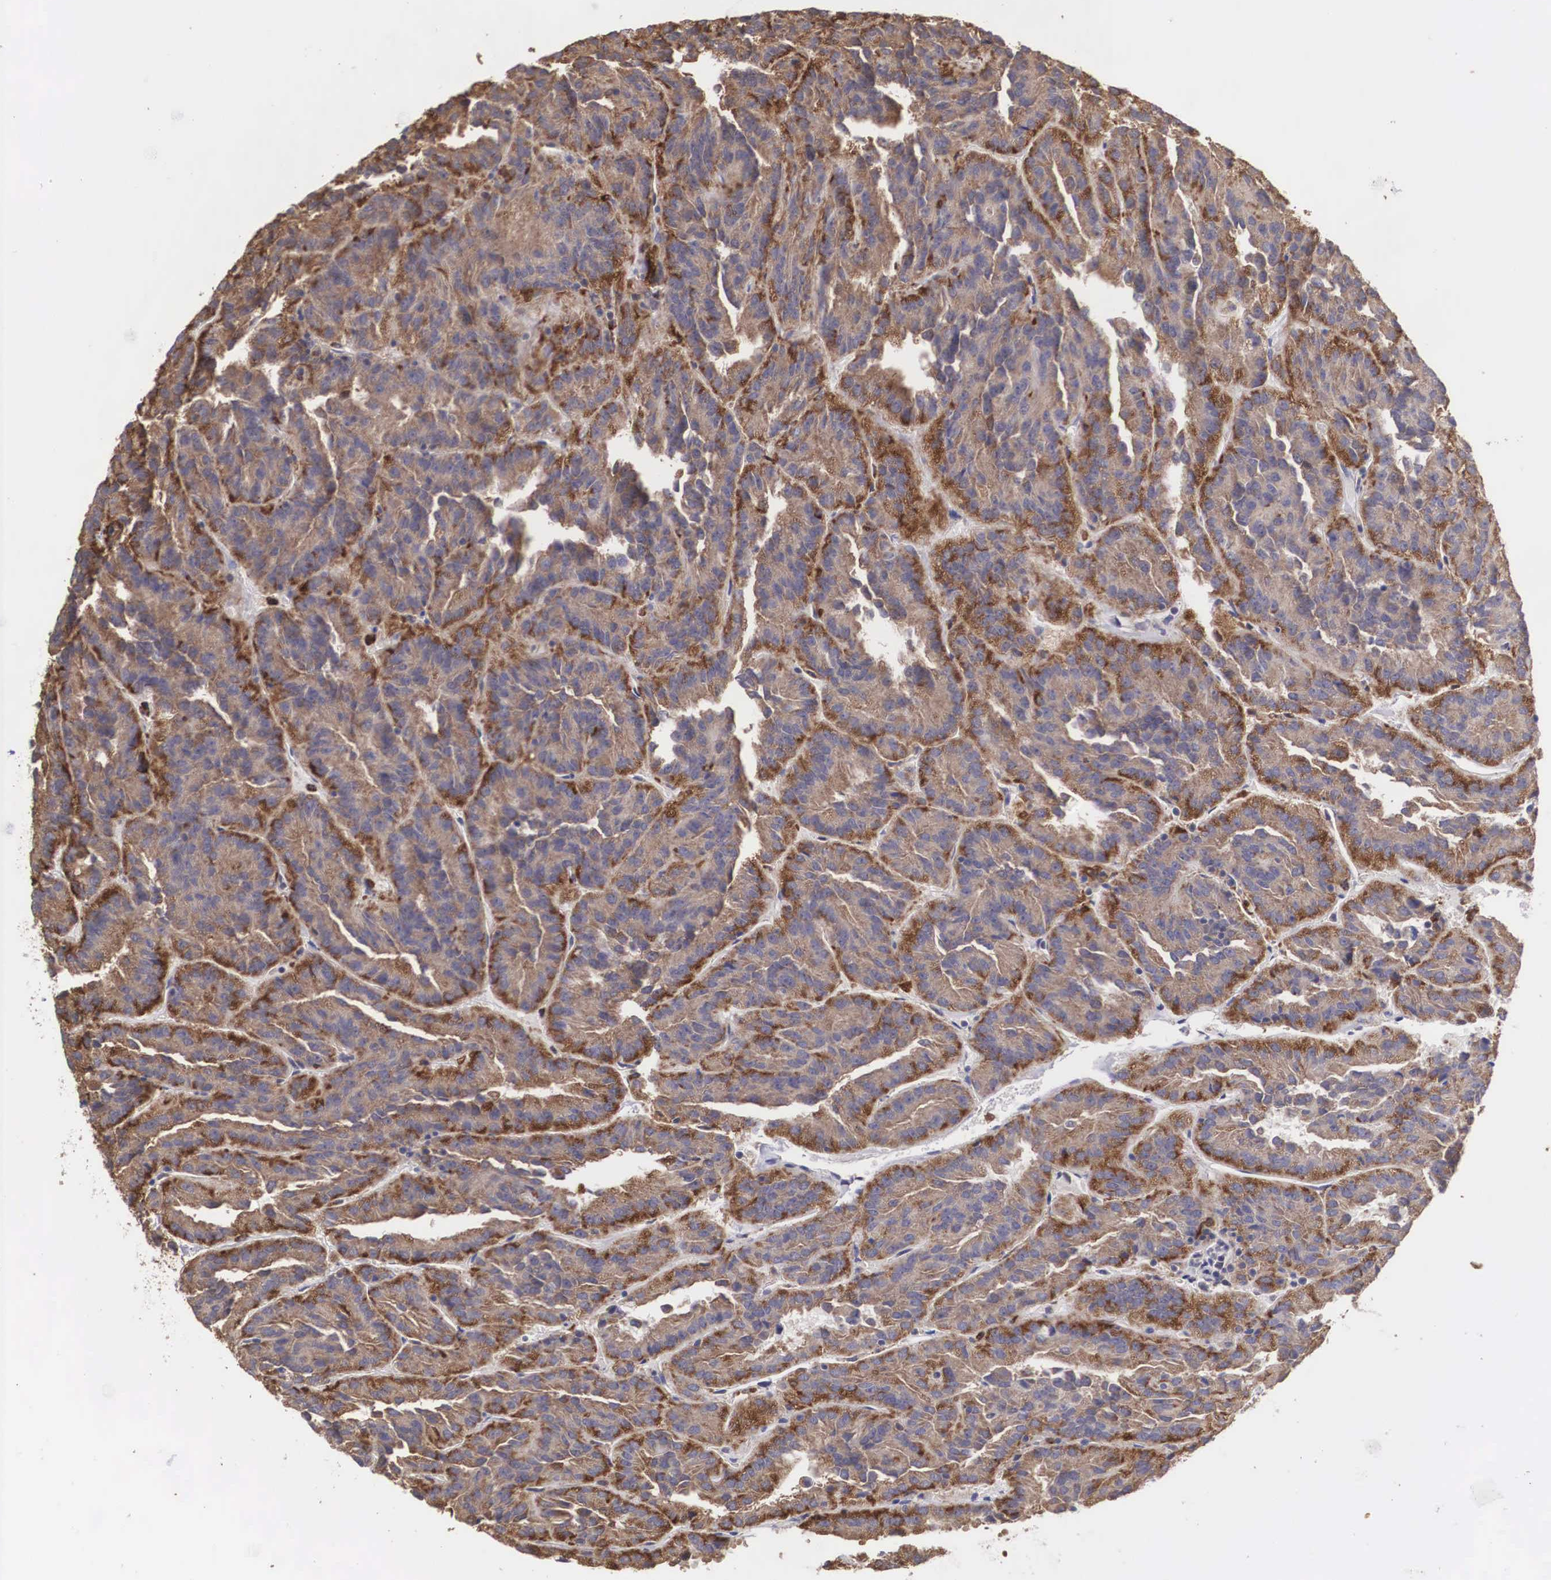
{"staining": {"intensity": "moderate", "quantity": ">75%", "location": "cytoplasmic/membranous"}, "tissue": "renal cancer", "cell_type": "Tumor cells", "image_type": "cancer", "snomed": [{"axis": "morphology", "description": "Adenocarcinoma, NOS"}, {"axis": "topography", "description": "Kidney"}], "caption": "Approximately >75% of tumor cells in renal cancer (adenocarcinoma) show moderate cytoplasmic/membranous protein positivity as visualized by brown immunohistochemical staining.", "gene": "DHRS1", "patient": {"sex": "male", "age": 46}}